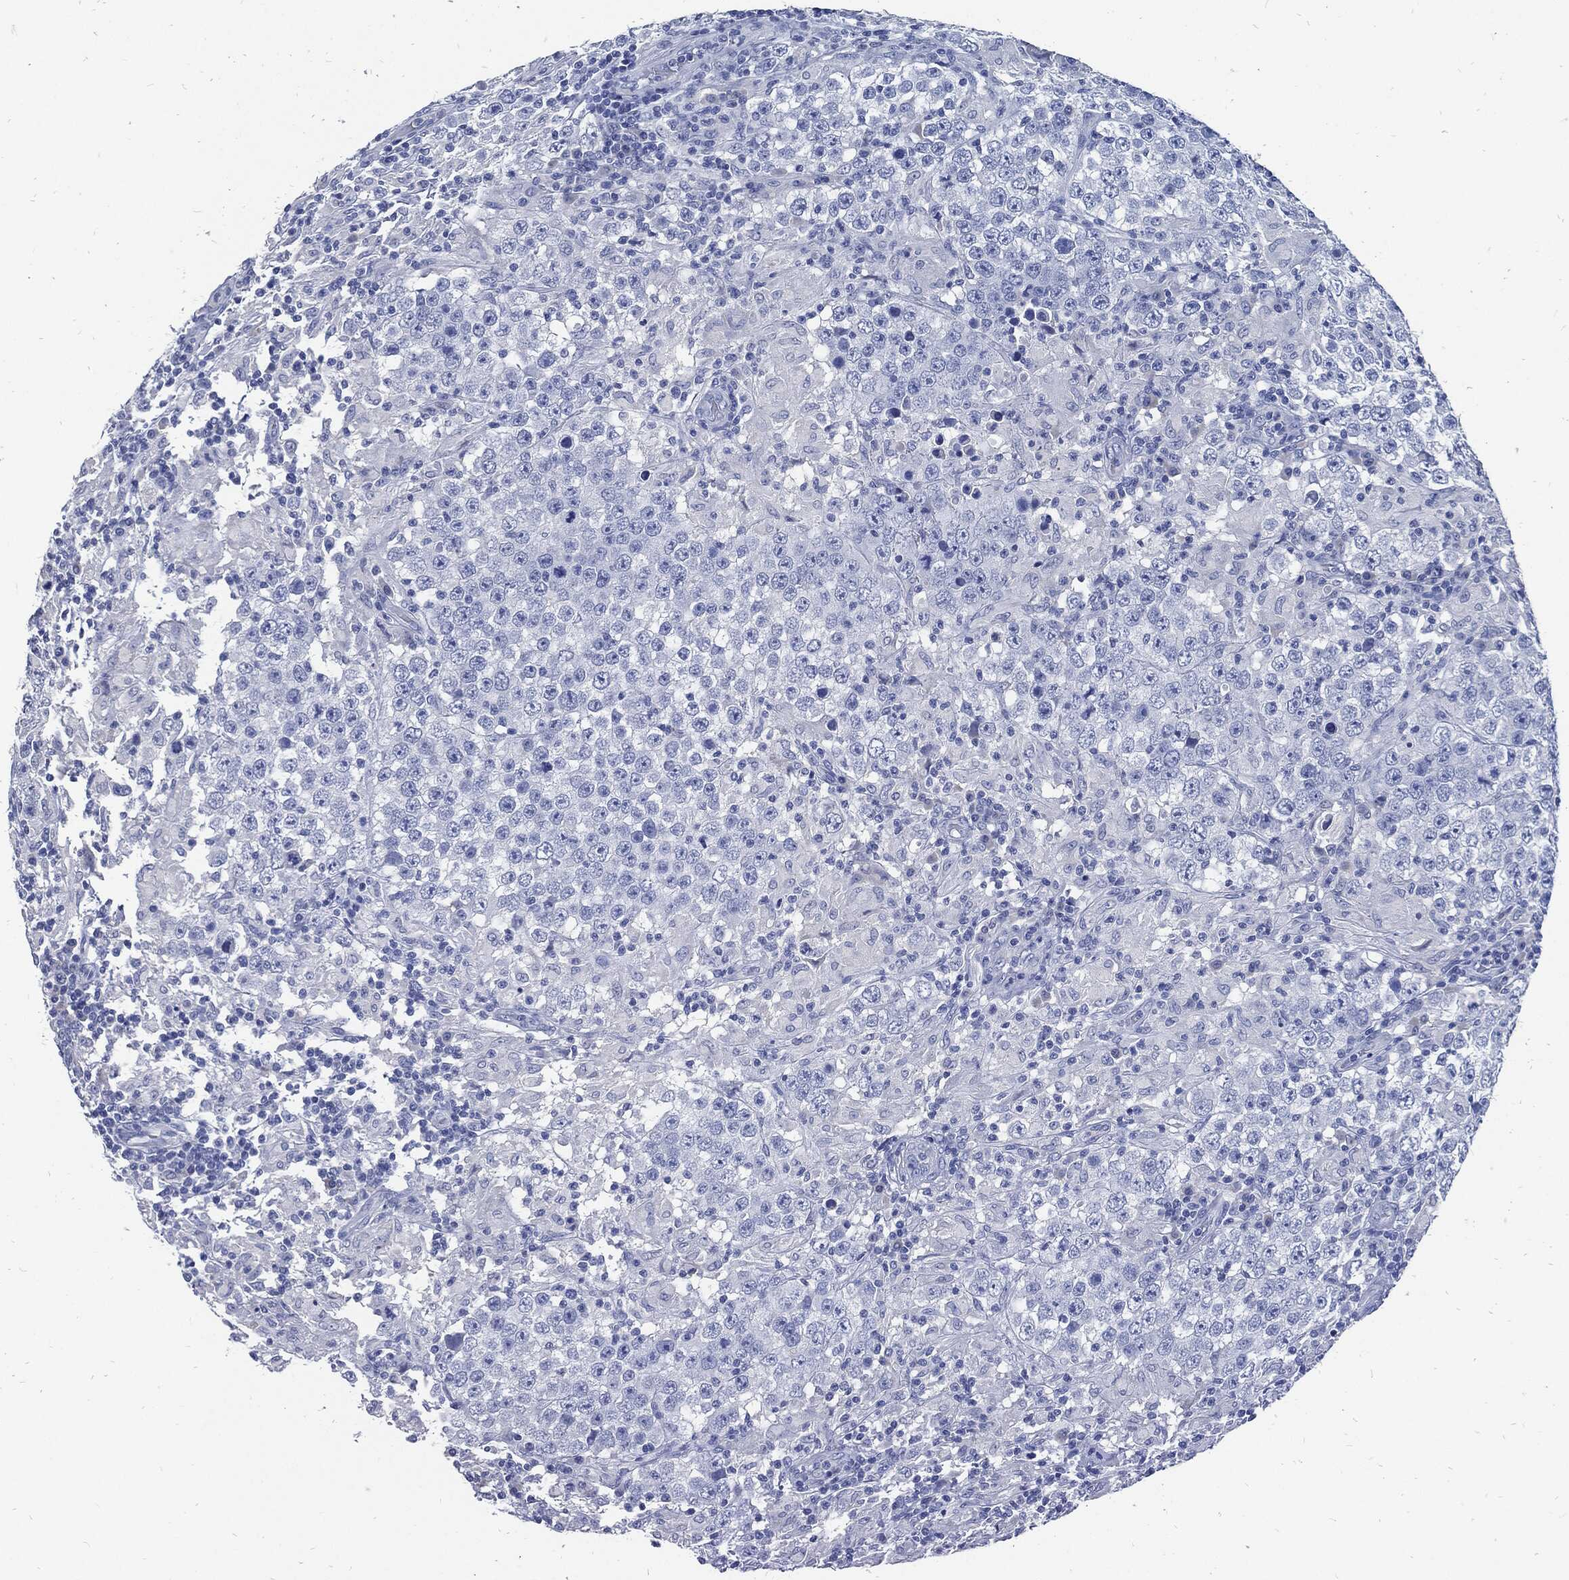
{"staining": {"intensity": "negative", "quantity": "none", "location": "none"}, "tissue": "testis cancer", "cell_type": "Tumor cells", "image_type": "cancer", "snomed": [{"axis": "morphology", "description": "Seminoma, NOS"}, {"axis": "morphology", "description": "Carcinoma, Embryonal, NOS"}, {"axis": "topography", "description": "Testis"}], "caption": "Human seminoma (testis) stained for a protein using immunohistochemistry reveals no staining in tumor cells.", "gene": "FABP4", "patient": {"sex": "male", "age": 41}}